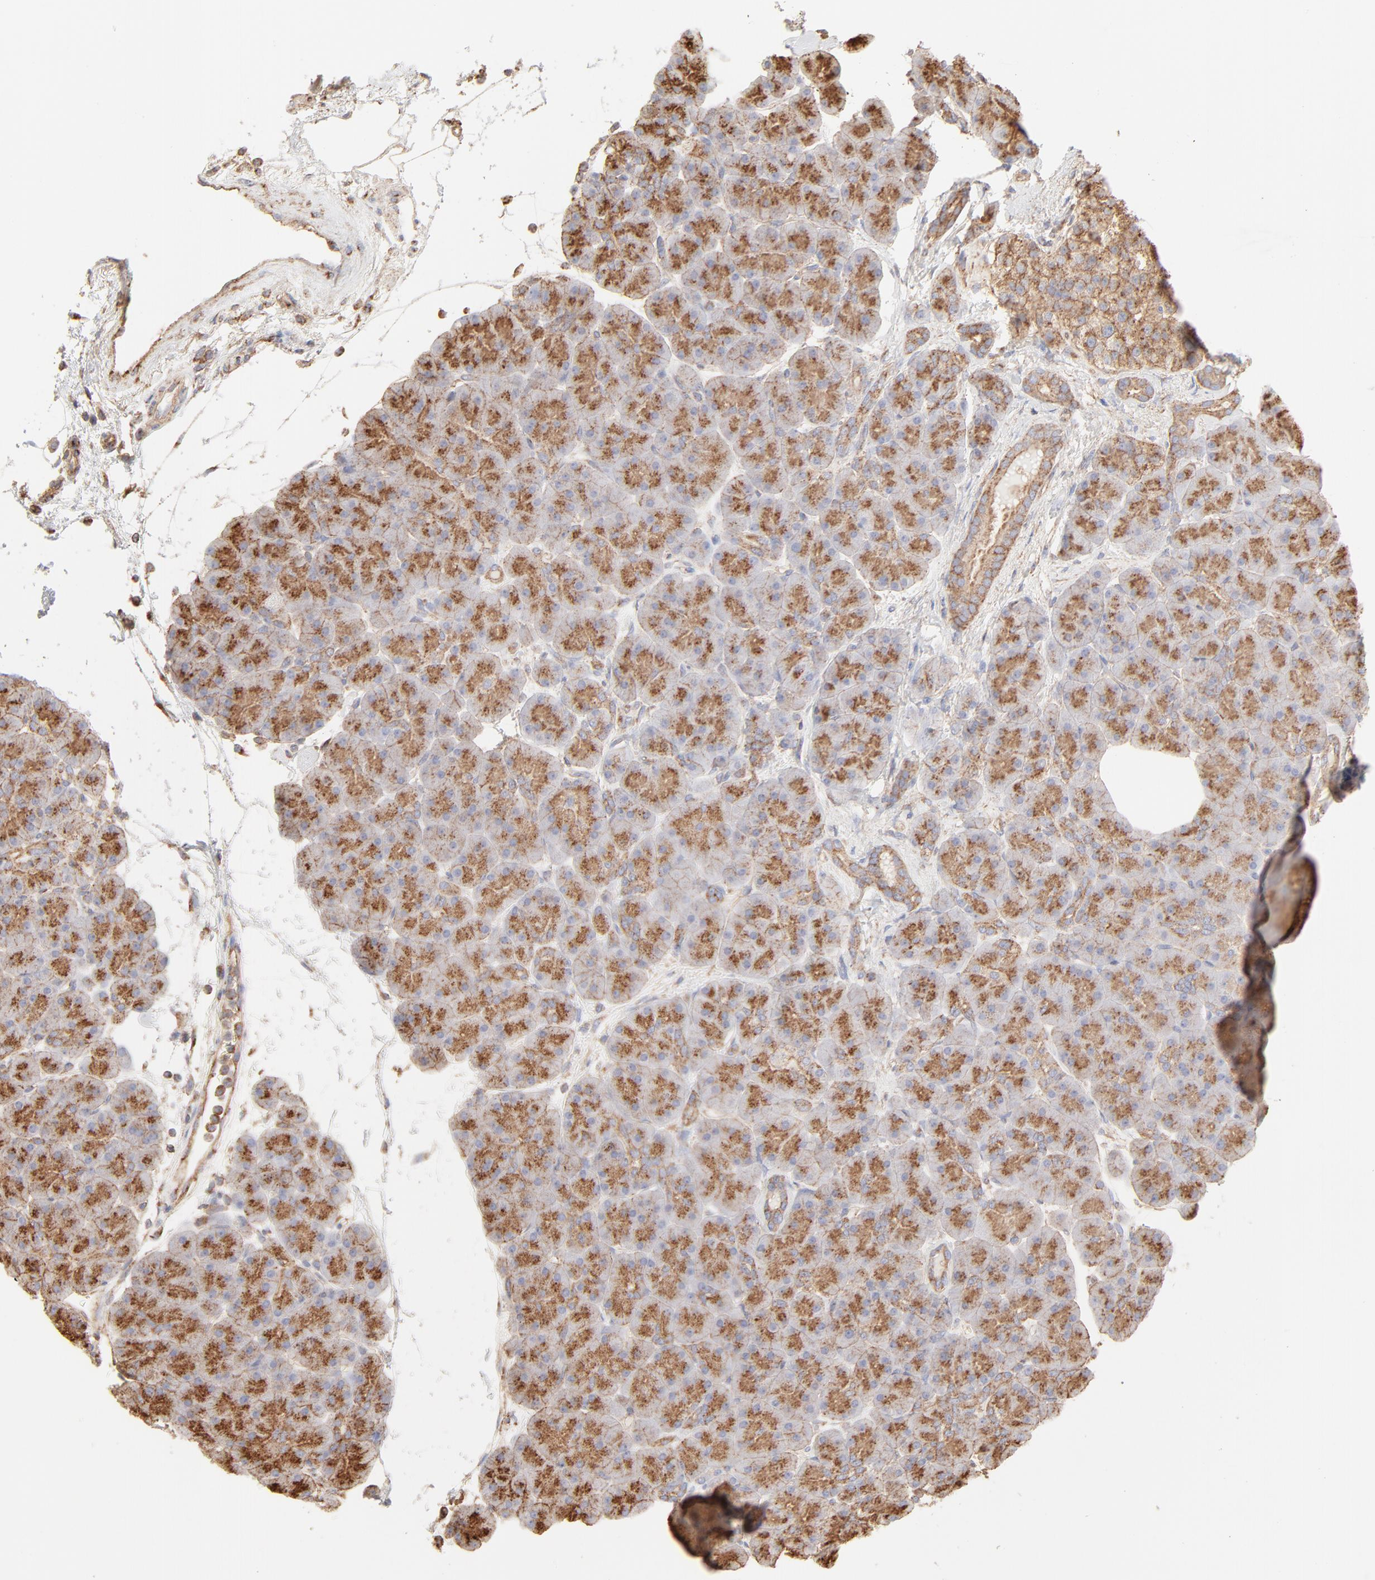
{"staining": {"intensity": "moderate", "quantity": ">75%", "location": "cytoplasmic/membranous"}, "tissue": "pancreas", "cell_type": "Exocrine glandular cells", "image_type": "normal", "snomed": [{"axis": "morphology", "description": "Normal tissue, NOS"}, {"axis": "topography", "description": "Pancreas"}], "caption": "A brown stain shows moderate cytoplasmic/membranous expression of a protein in exocrine glandular cells of benign human pancreas. (brown staining indicates protein expression, while blue staining denotes nuclei).", "gene": "CLTB", "patient": {"sex": "male", "age": 66}}